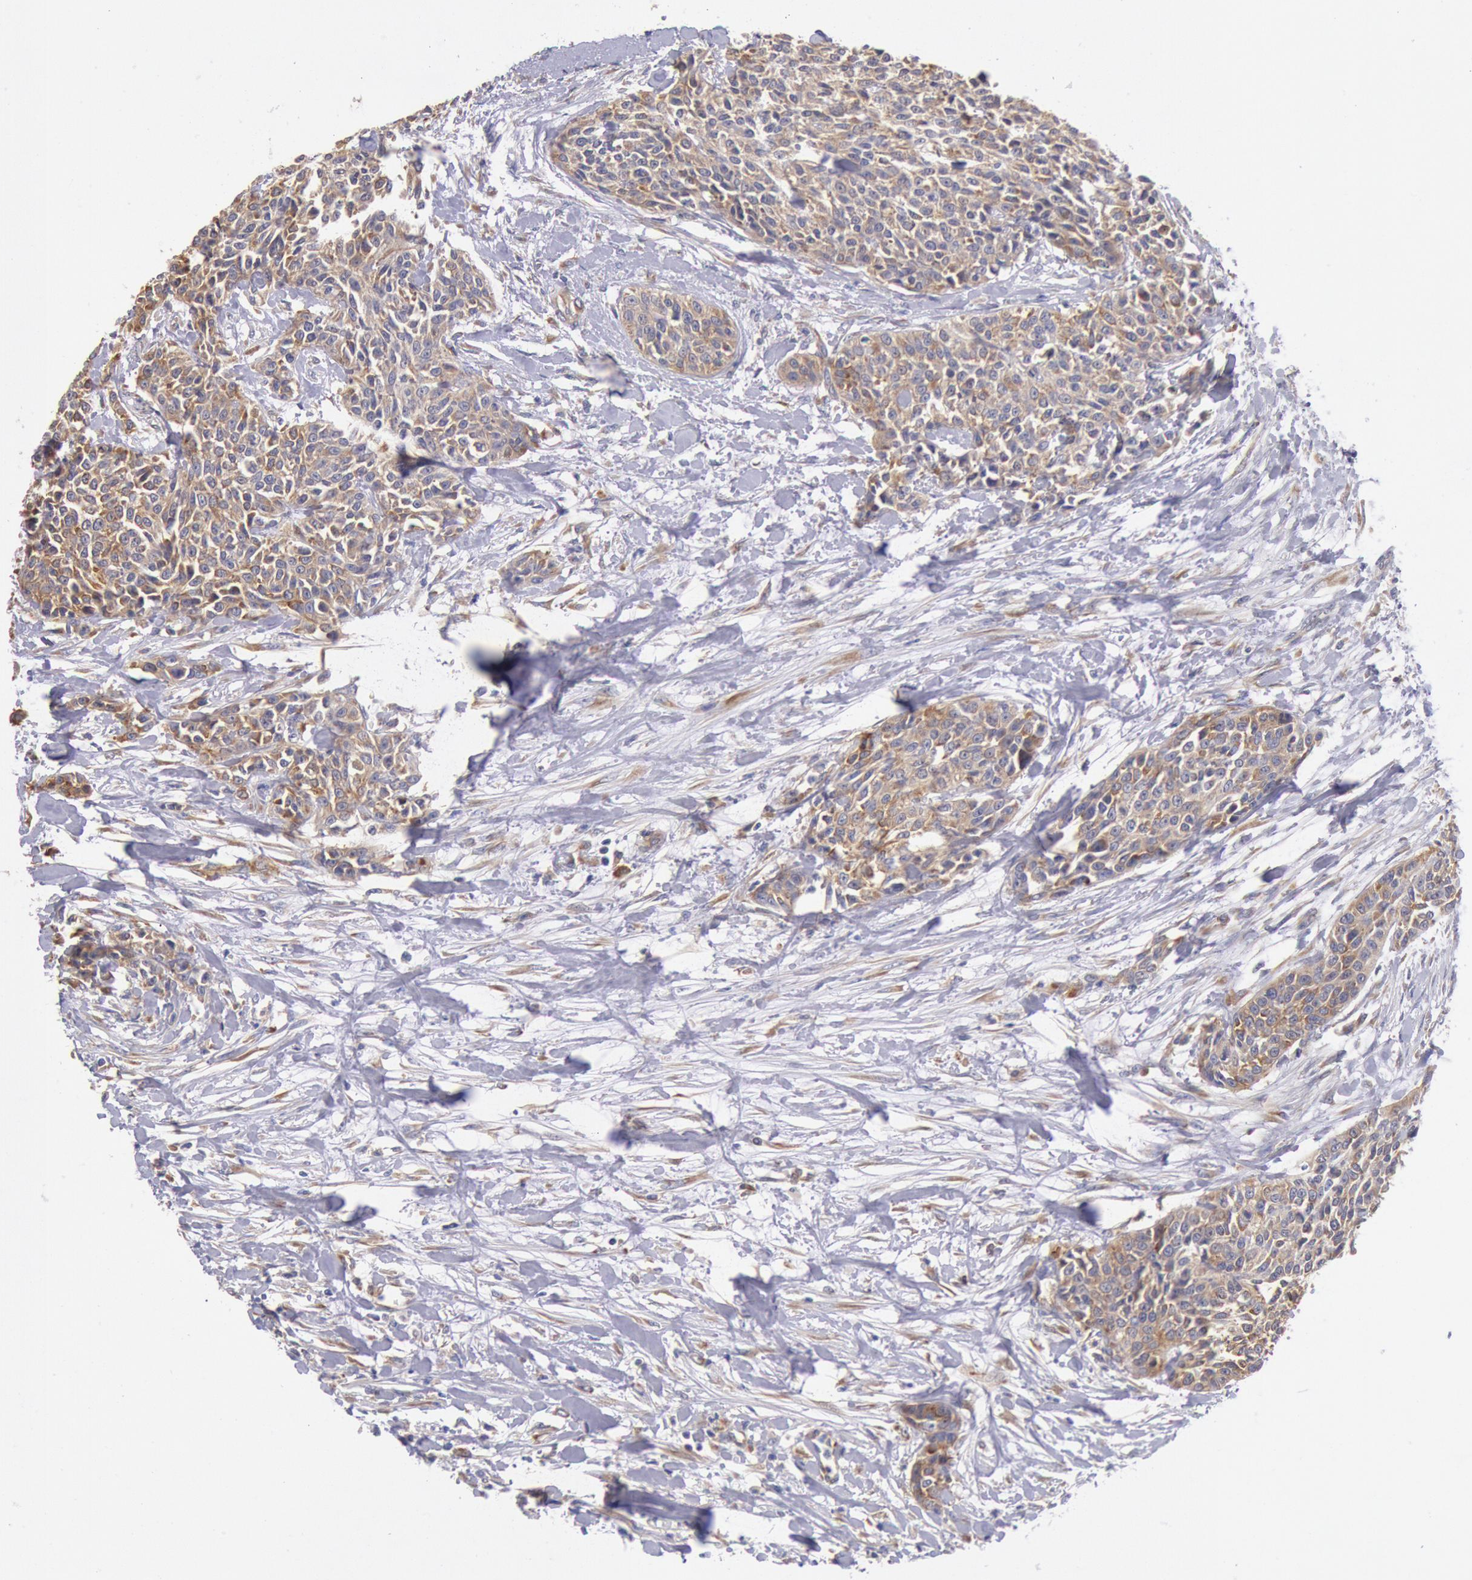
{"staining": {"intensity": "moderate", "quantity": ">75%", "location": "cytoplasmic/membranous"}, "tissue": "urothelial cancer", "cell_type": "Tumor cells", "image_type": "cancer", "snomed": [{"axis": "morphology", "description": "Urothelial carcinoma, High grade"}, {"axis": "topography", "description": "Urinary bladder"}], "caption": "Protein positivity by immunohistochemistry (IHC) displays moderate cytoplasmic/membranous staining in about >75% of tumor cells in high-grade urothelial carcinoma.", "gene": "DRG1", "patient": {"sex": "male", "age": 56}}